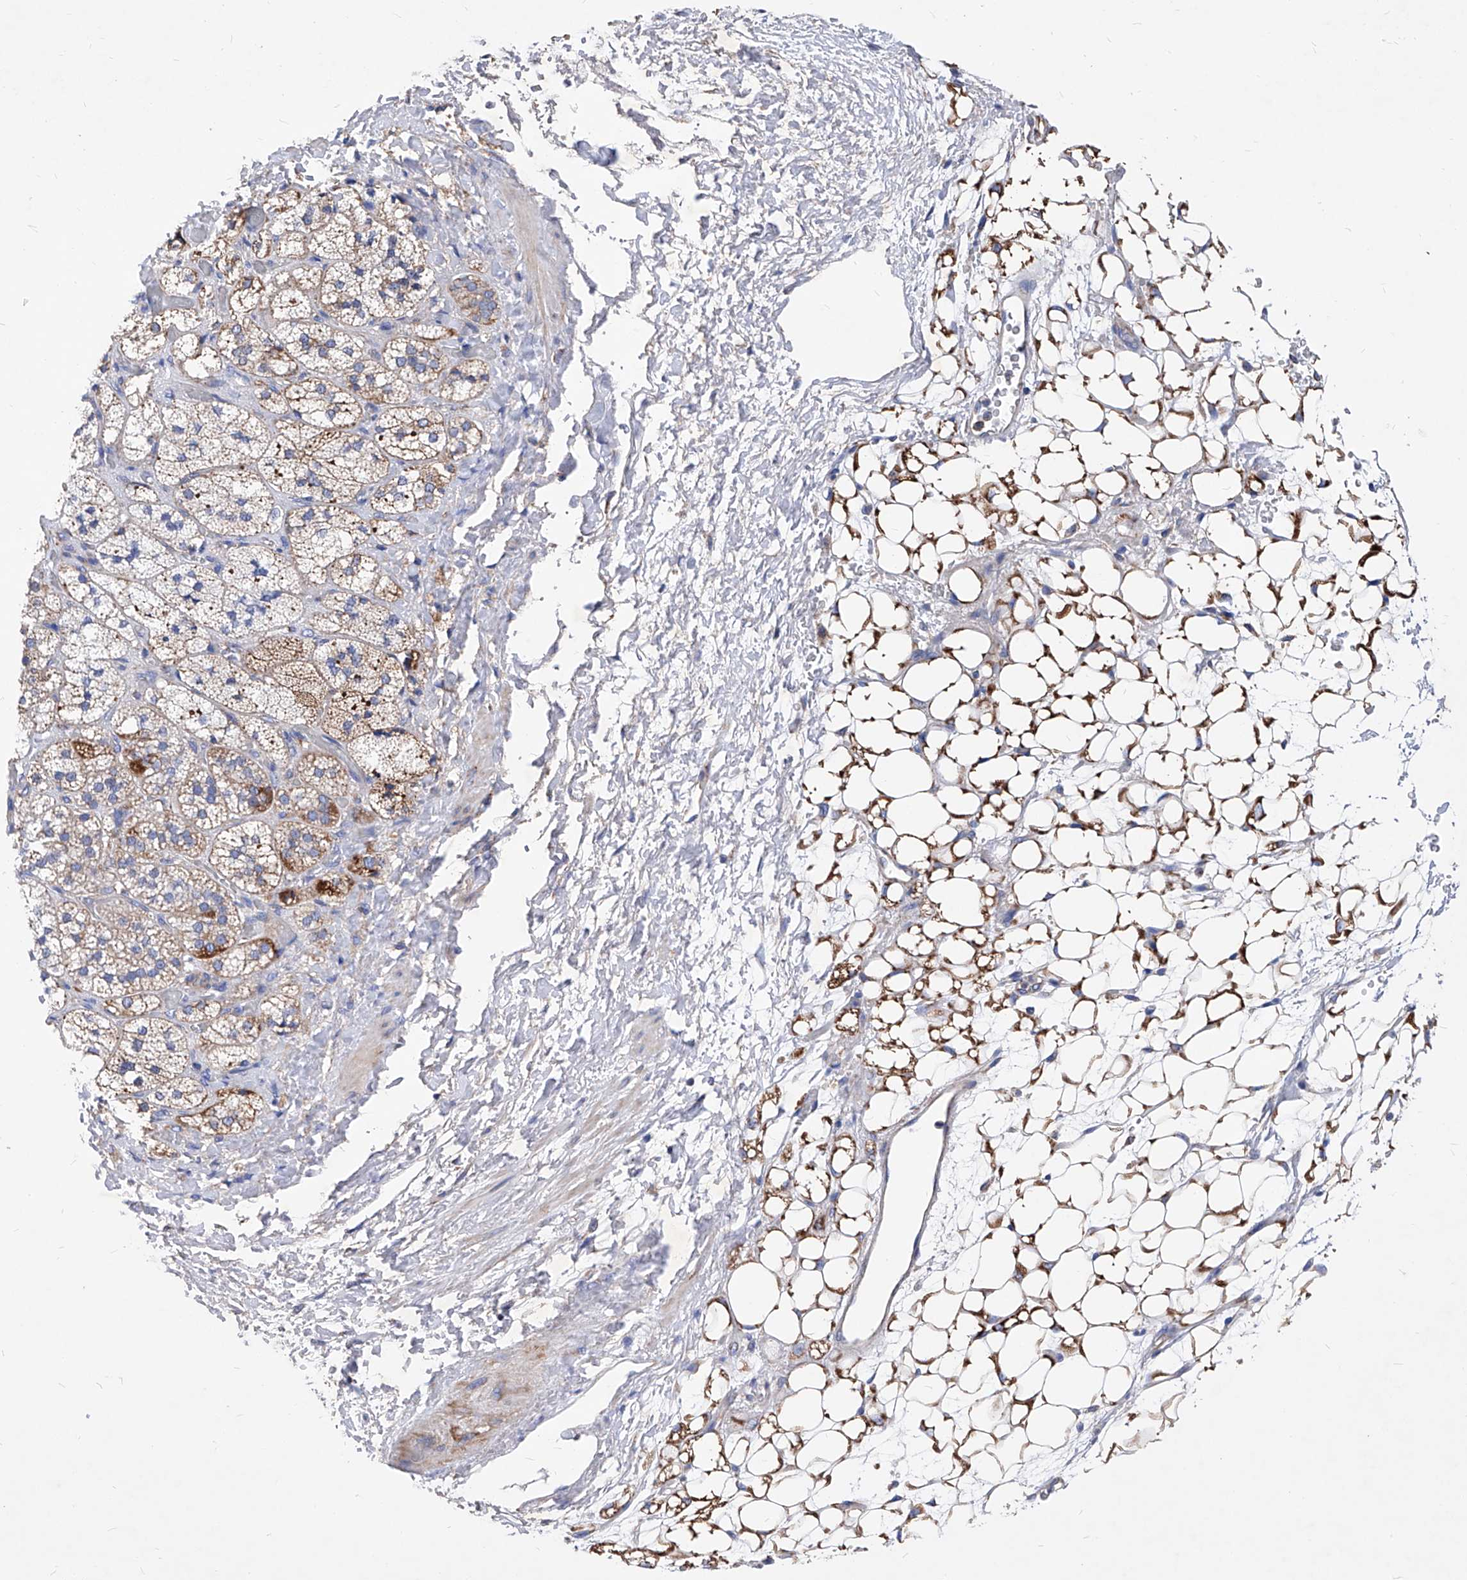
{"staining": {"intensity": "moderate", "quantity": ">75%", "location": "cytoplasmic/membranous"}, "tissue": "adrenal gland", "cell_type": "Glandular cells", "image_type": "normal", "snomed": [{"axis": "morphology", "description": "Normal tissue, NOS"}, {"axis": "topography", "description": "Adrenal gland"}], "caption": "Protein staining of unremarkable adrenal gland demonstrates moderate cytoplasmic/membranous staining in approximately >75% of glandular cells. The protein is shown in brown color, while the nuclei are stained blue.", "gene": "HRNR", "patient": {"sex": "male", "age": 61}}